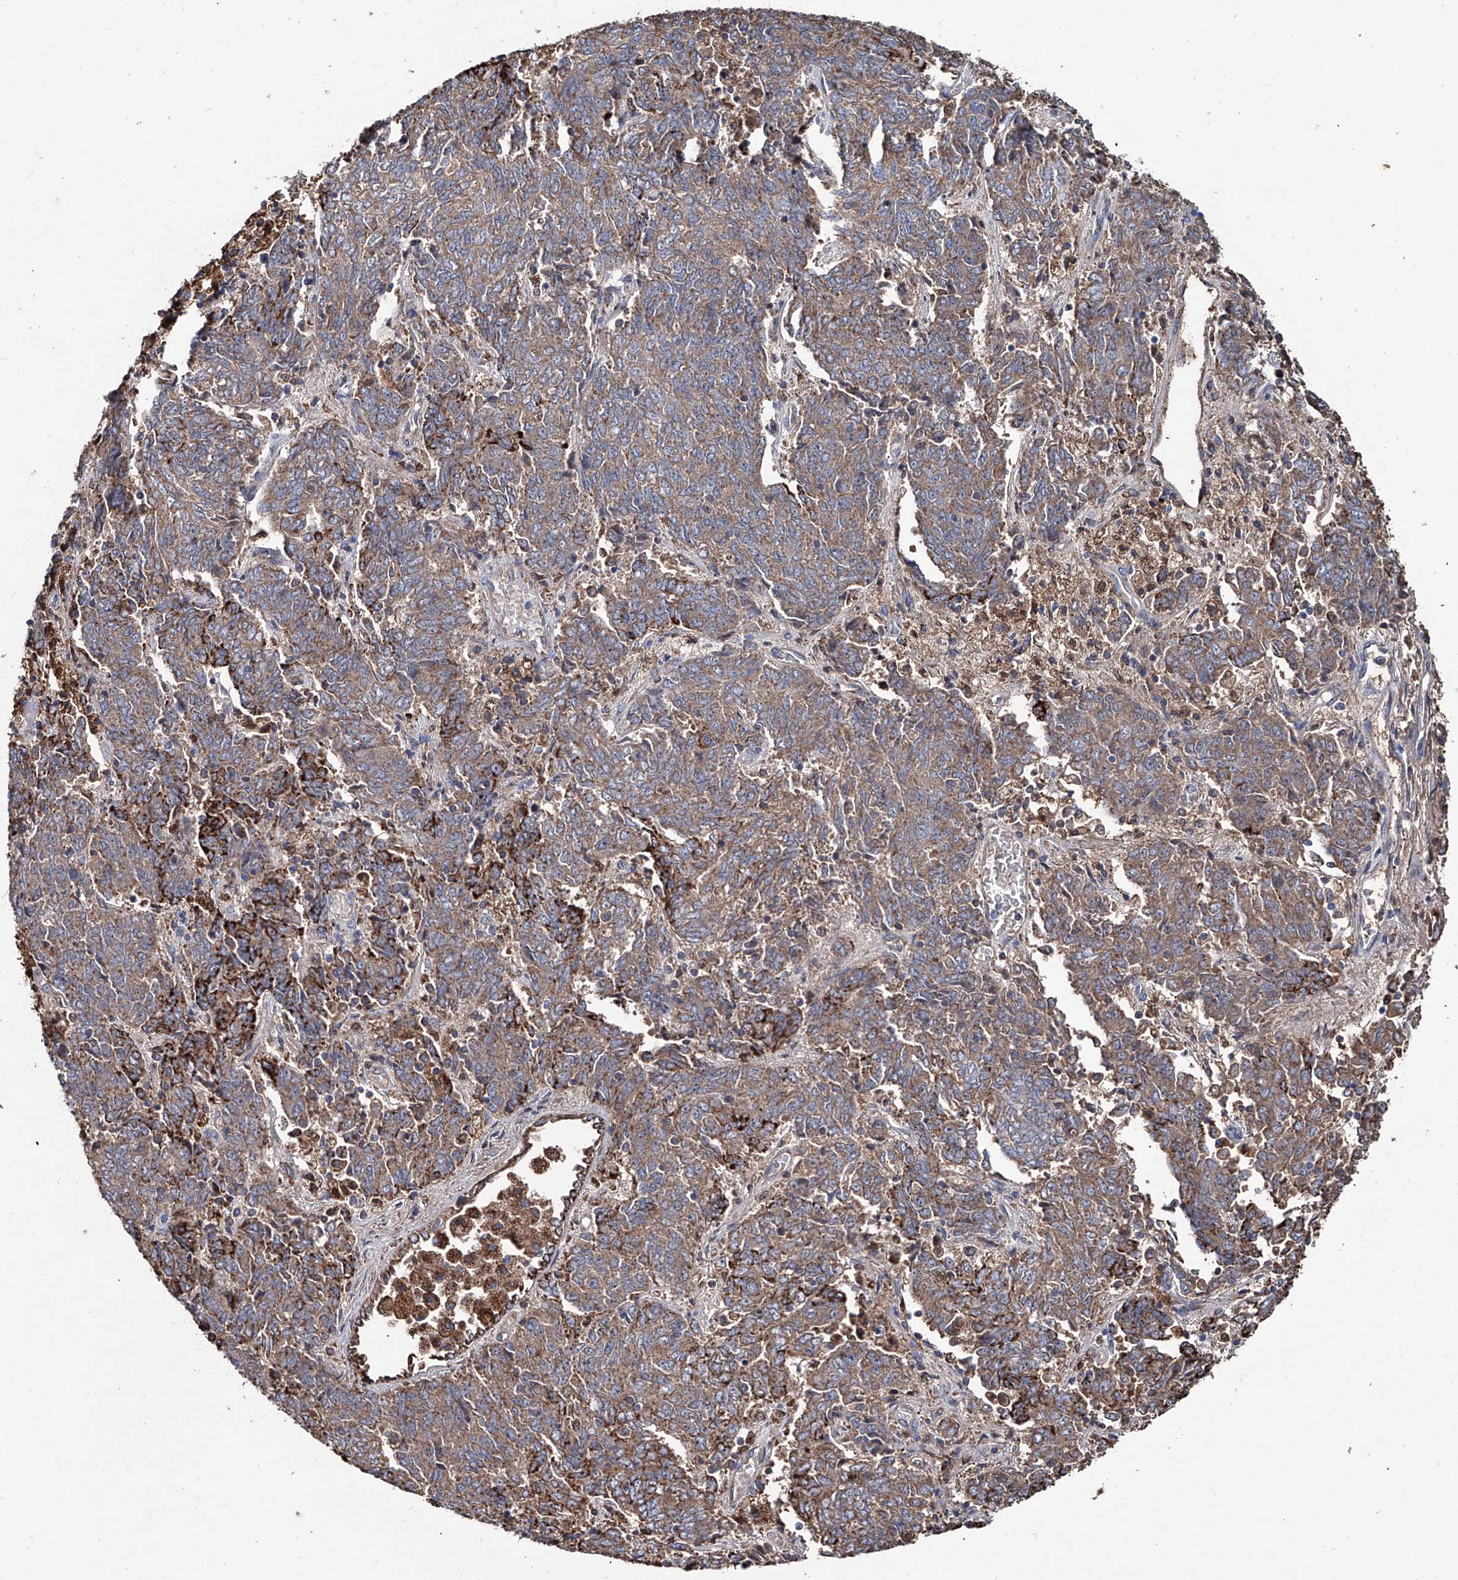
{"staining": {"intensity": "moderate", "quantity": ">75%", "location": "cytoplasmic/membranous"}, "tissue": "endometrial cancer", "cell_type": "Tumor cells", "image_type": "cancer", "snomed": [{"axis": "morphology", "description": "Adenocarcinoma, NOS"}, {"axis": "topography", "description": "Endometrium"}], "caption": "Protein analysis of endometrial cancer tissue demonstrates moderate cytoplasmic/membranous staining in about >75% of tumor cells.", "gene": "NHS", "patient": {"sex": "female", "age": 80}}